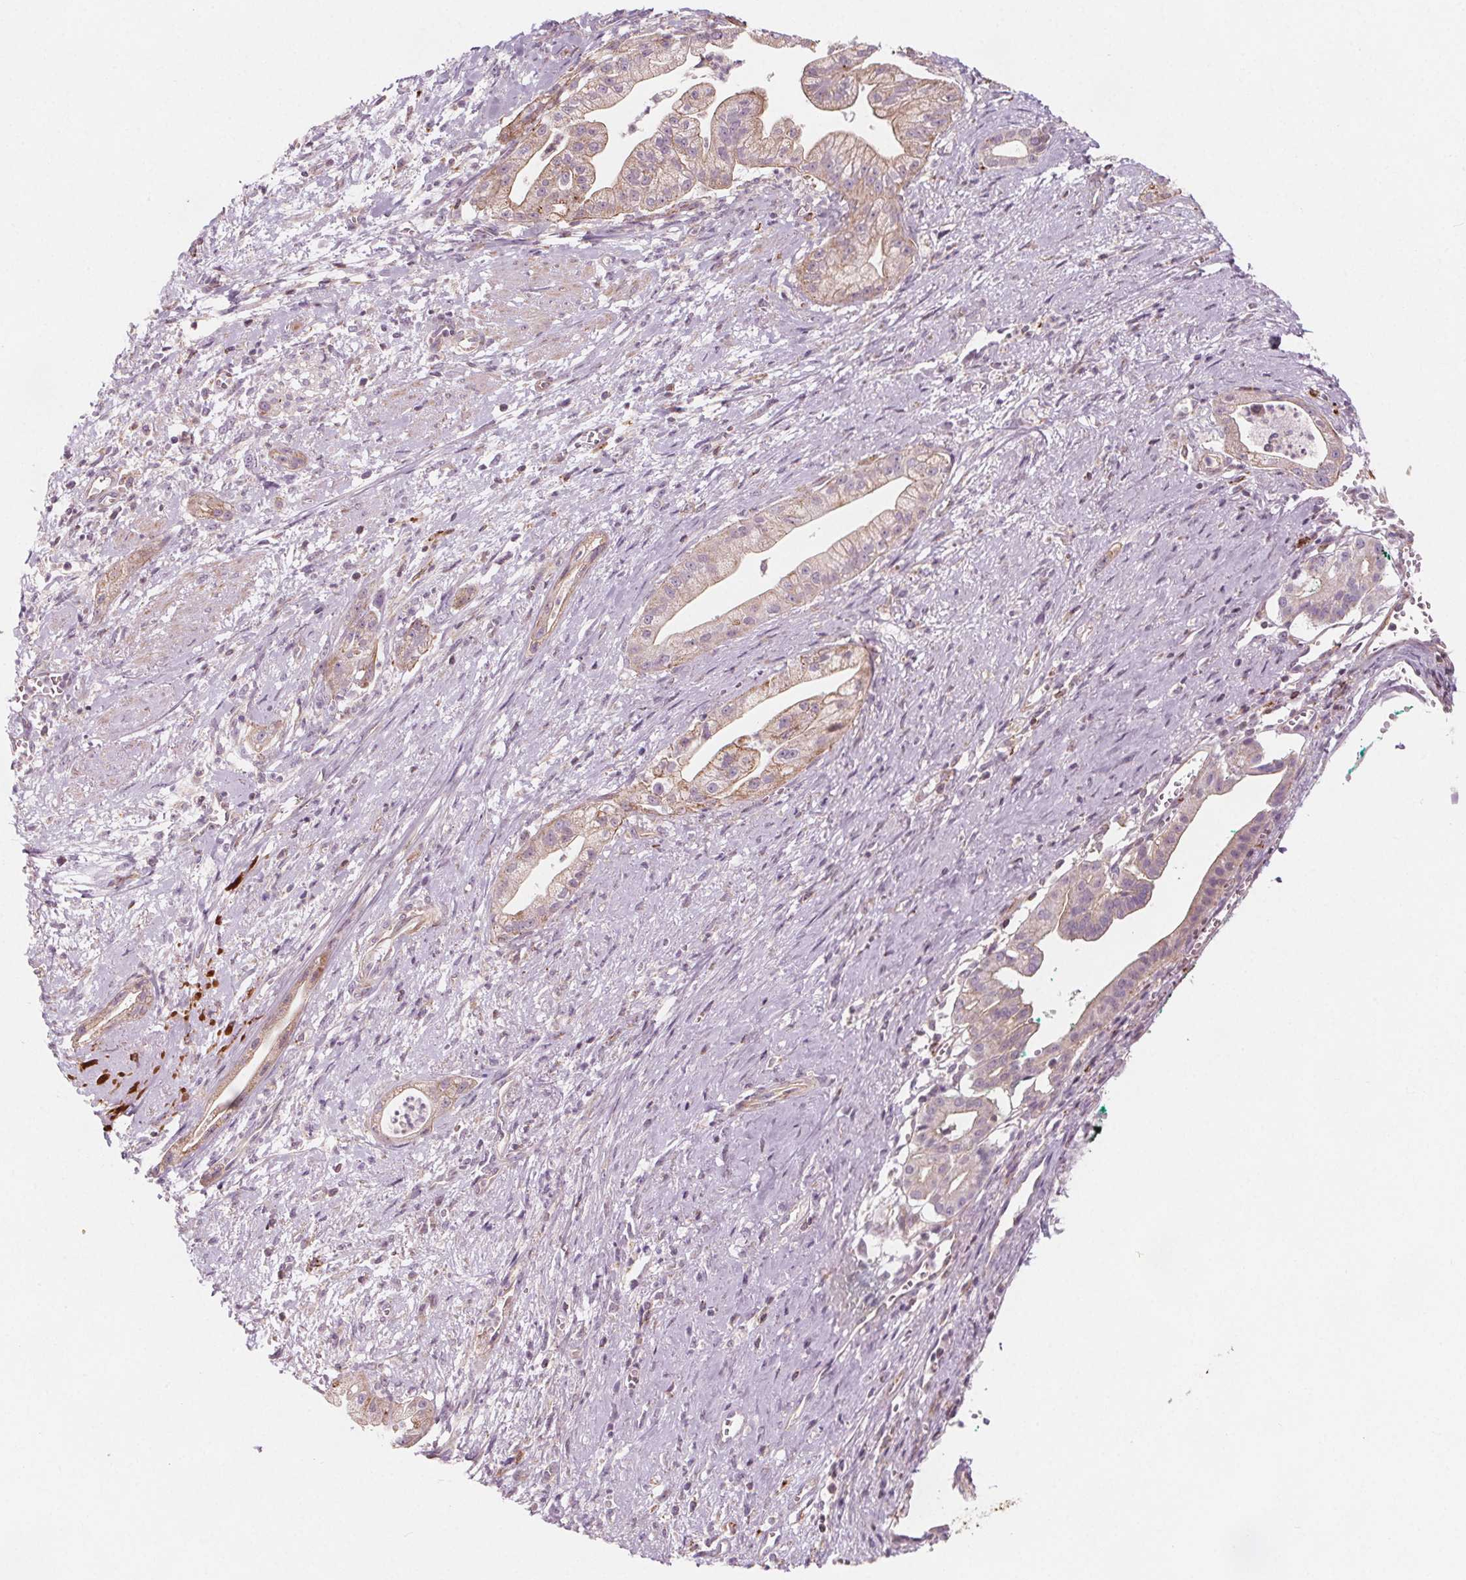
{"staining": {"intensity": "weak", "quantity": "25%-75%", "location": "cytoplasmic/membranous"}, "tissue": "pancreatic cancer", "cell_type": "Tumor cells", "image_type": "cancer", "snomed": [{"axis": "morphology", "description": "Normal tissue, NOS"}, {"axis": "morphology", "description": "Adenocarcinoma, NOS"}, {"axis": "topography", "description": "Lymph node"}, {"axis": "topography", "description": "Pancreas"}], "caption": "Human pancreatic cancer (adenocarcinoma) stained with a brown dye shows weak cytoplasmic/membranous positive expression in about 25%-75% of tumor cells.", "gene": "ADAM33", "patient": {"sex": "female", "age": 58}}